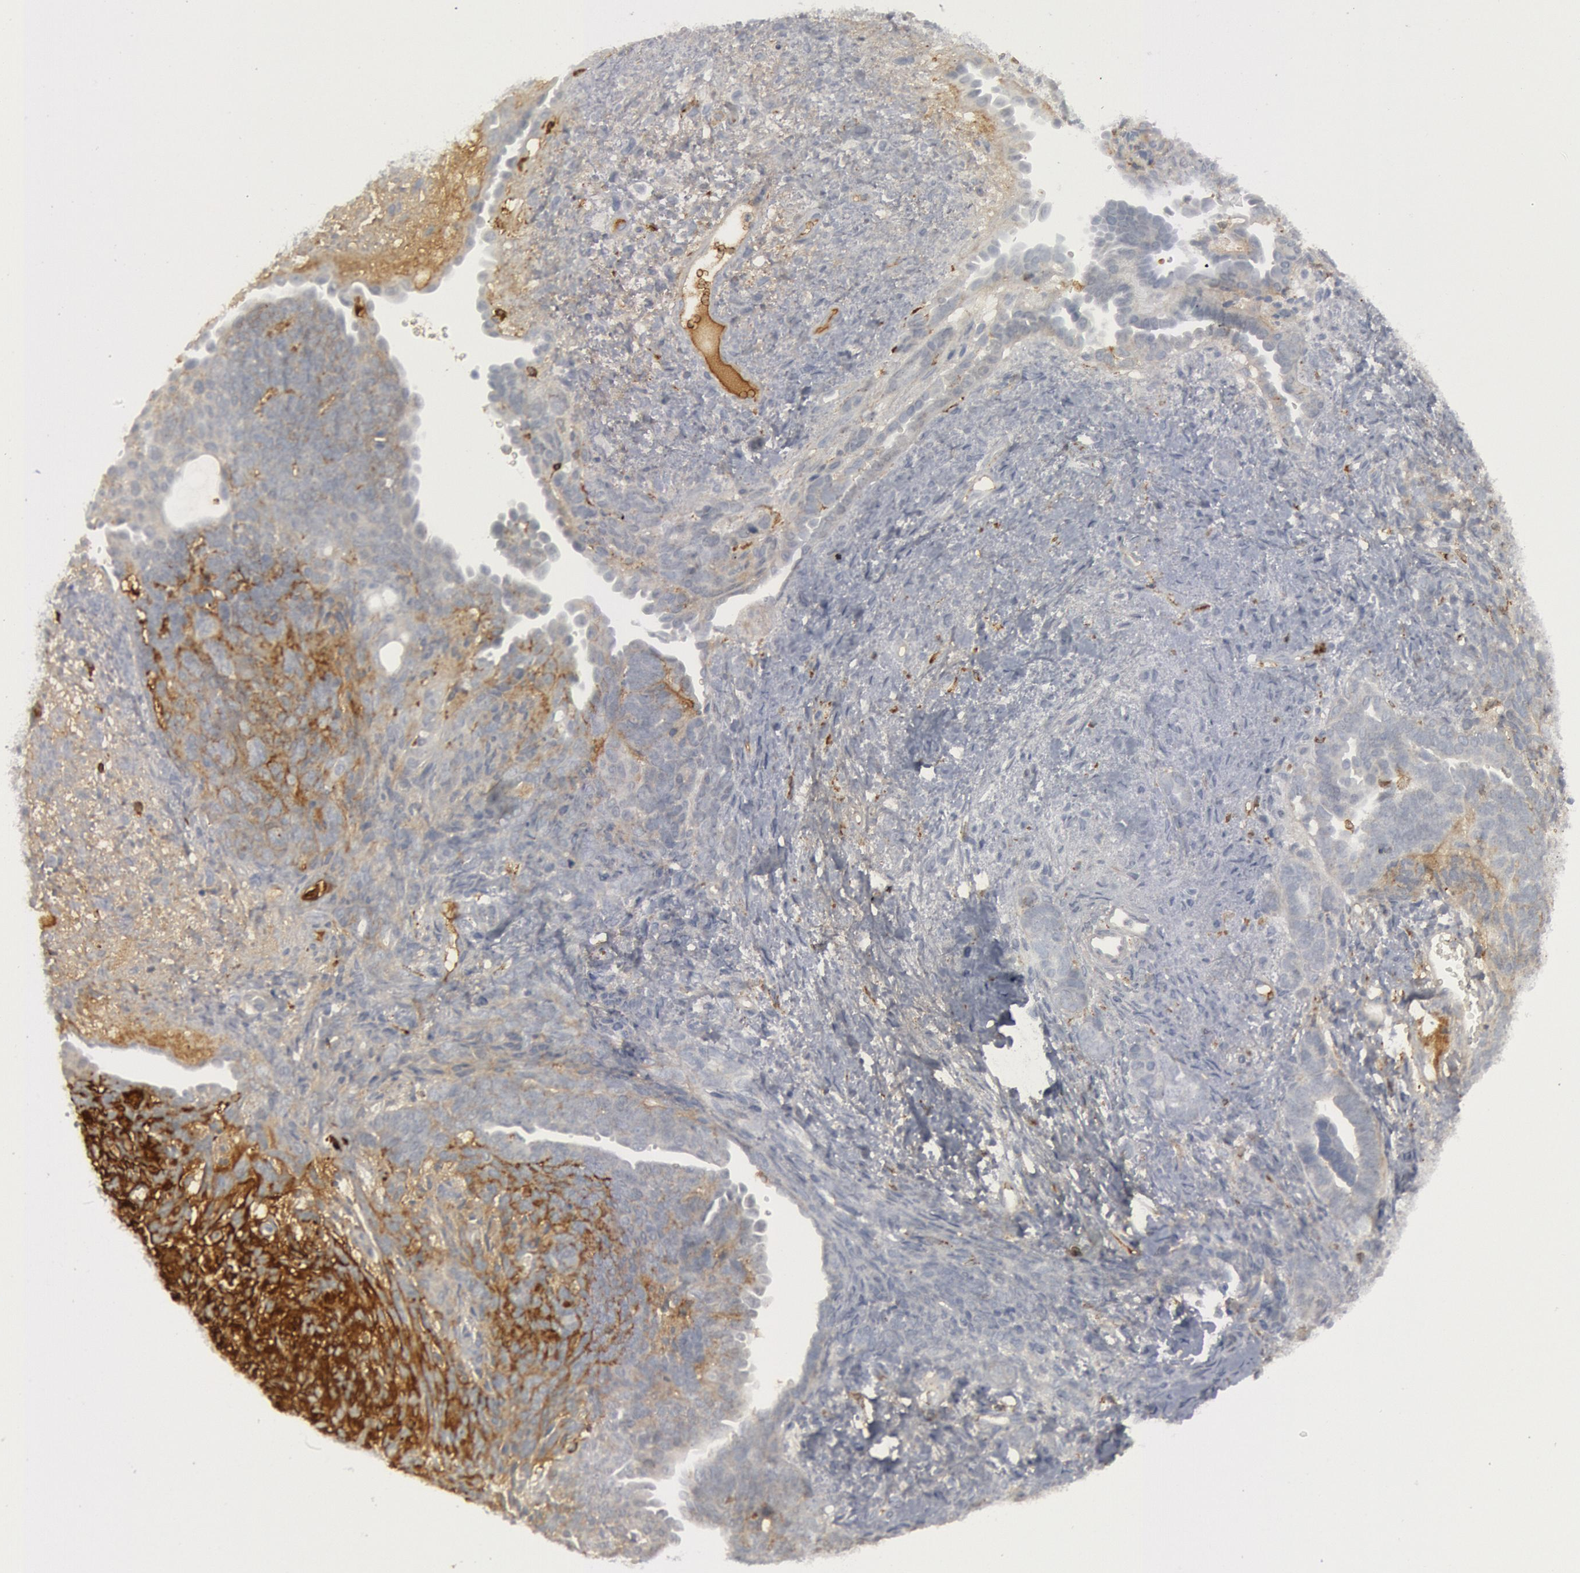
{"staining": {"intensity": "moderate", "quantity": "<25%", "location": "cytoplasmic/membranous"}, "tissue": "endometrial cancer", "cell_type": "Tumor cells", "image_type": "cancer", "snomed": [{"axis": "morphology", "description": "Neoplasm, malignant, NOS"}, {"axis": "topography", "description": "Endometrium"}], "caption": "Human endometrial cancer (malignant neoplasm) stained with a protein marker exhibits moderate staining in tumor cells.", "gene": "C1QC", "patient": {"sex": "female", "age": 74}}